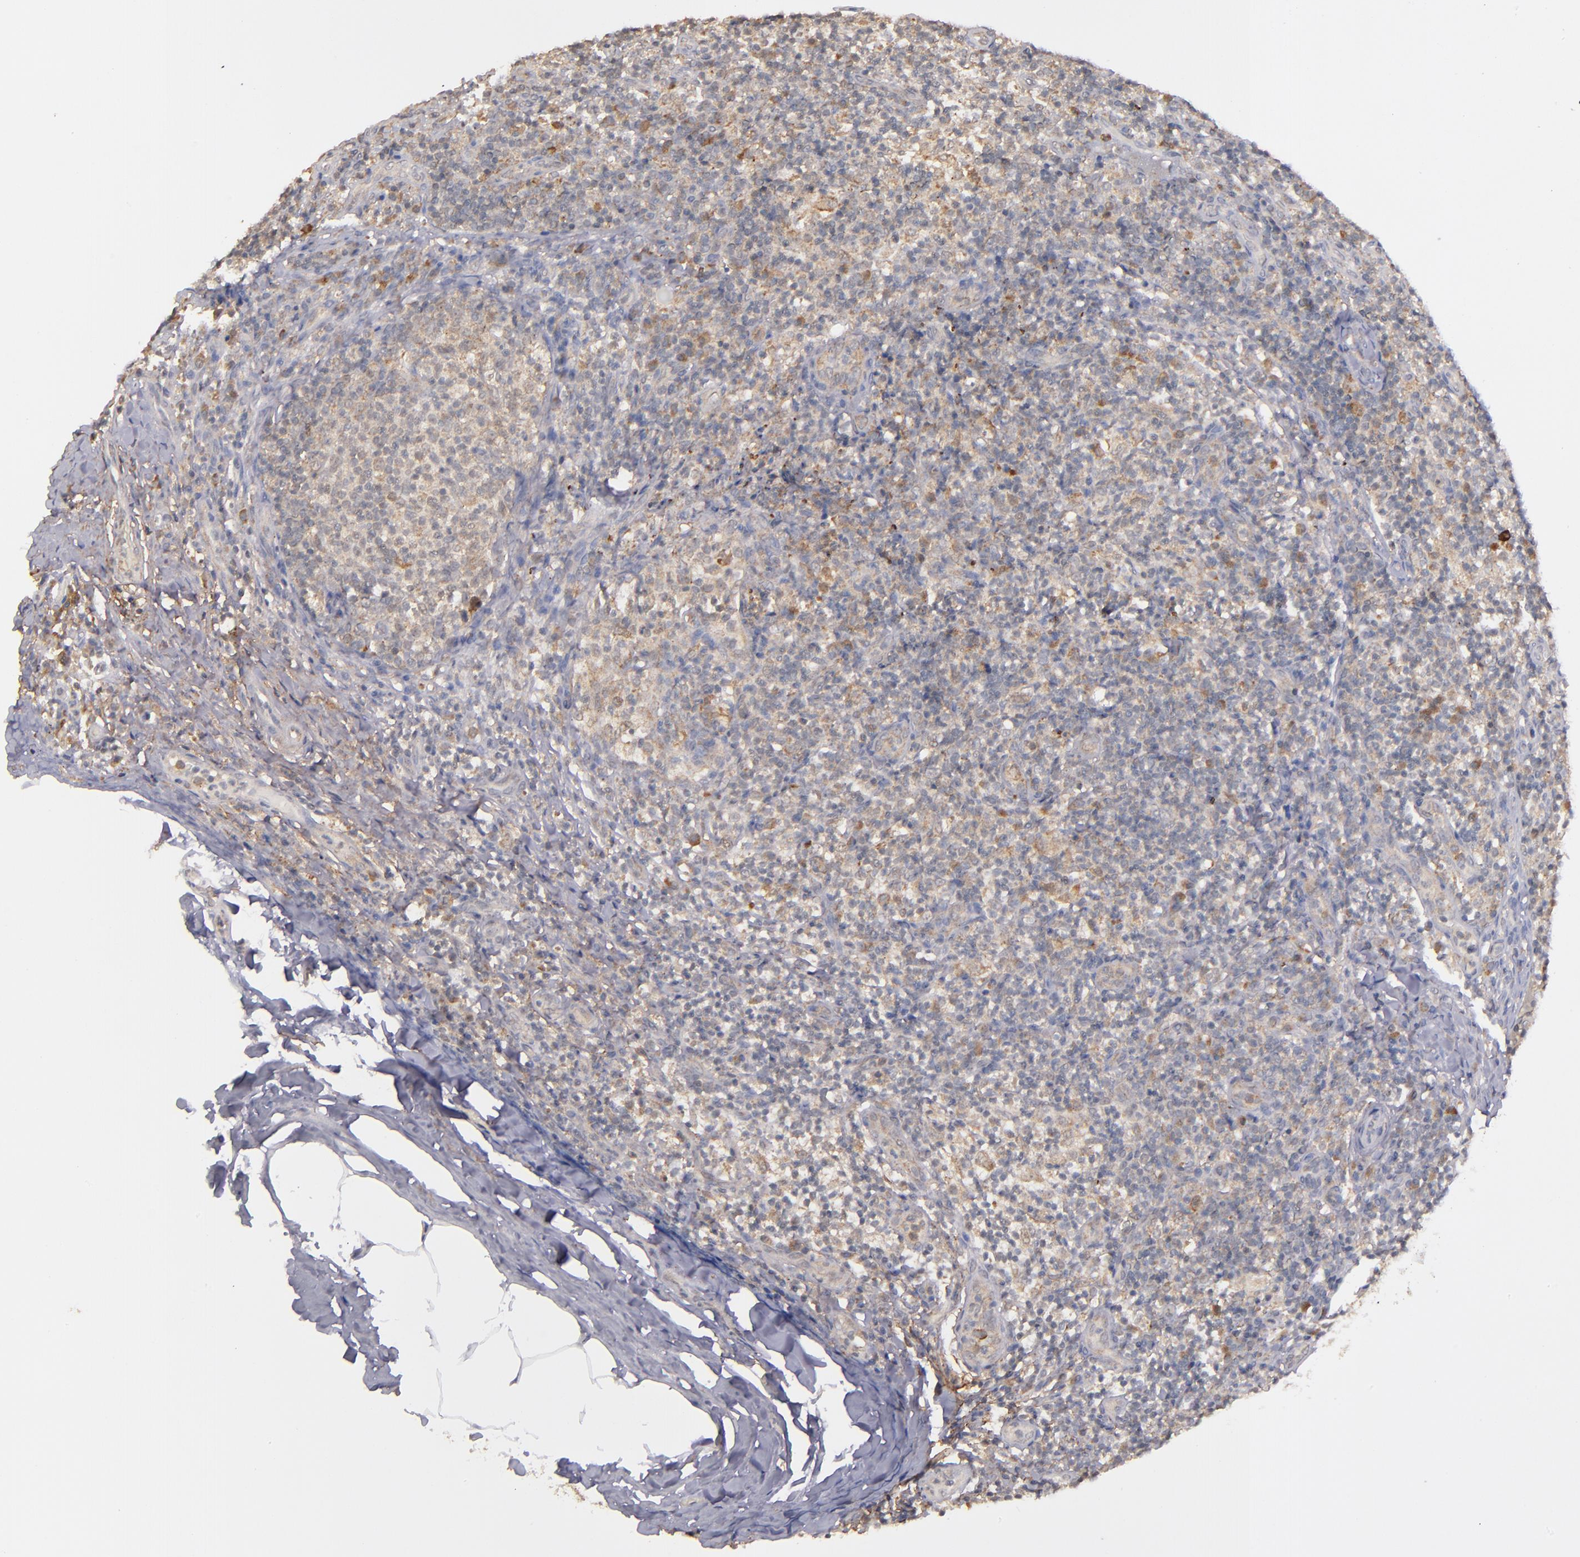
{"staining": {"intensity": "moderate", "quantity": "25%-75%", "location": "cytoplasmic/membranous"}, "tissue": "lymph node", "cell_type": "Germinal center cells", "image_type": "normal", "snomed": [{"axis": "morphology", "description": "Normal tissue, NOS"}, {"axis": "morphology", "description": "Inflammation, NOS"}, {"axis": "topography", "description": "Lymph node"}], "caption": "High-magnification brightfield microscopy of benign lymph node stained with DAB (3,3'-diaminobenzidine) (brown) and counterstained with hematoxylin (blue). germinal center cells exhibit moderate cytoplasmic/membranous positivity is appreciated in about25%-75% of cells. Immunohistochemistry (ihc) stains the protein of interest in brown and the nuclei are stained blue.", "gene": "ZFYVE1", "patient": {"sex": "male", "age": 46}}